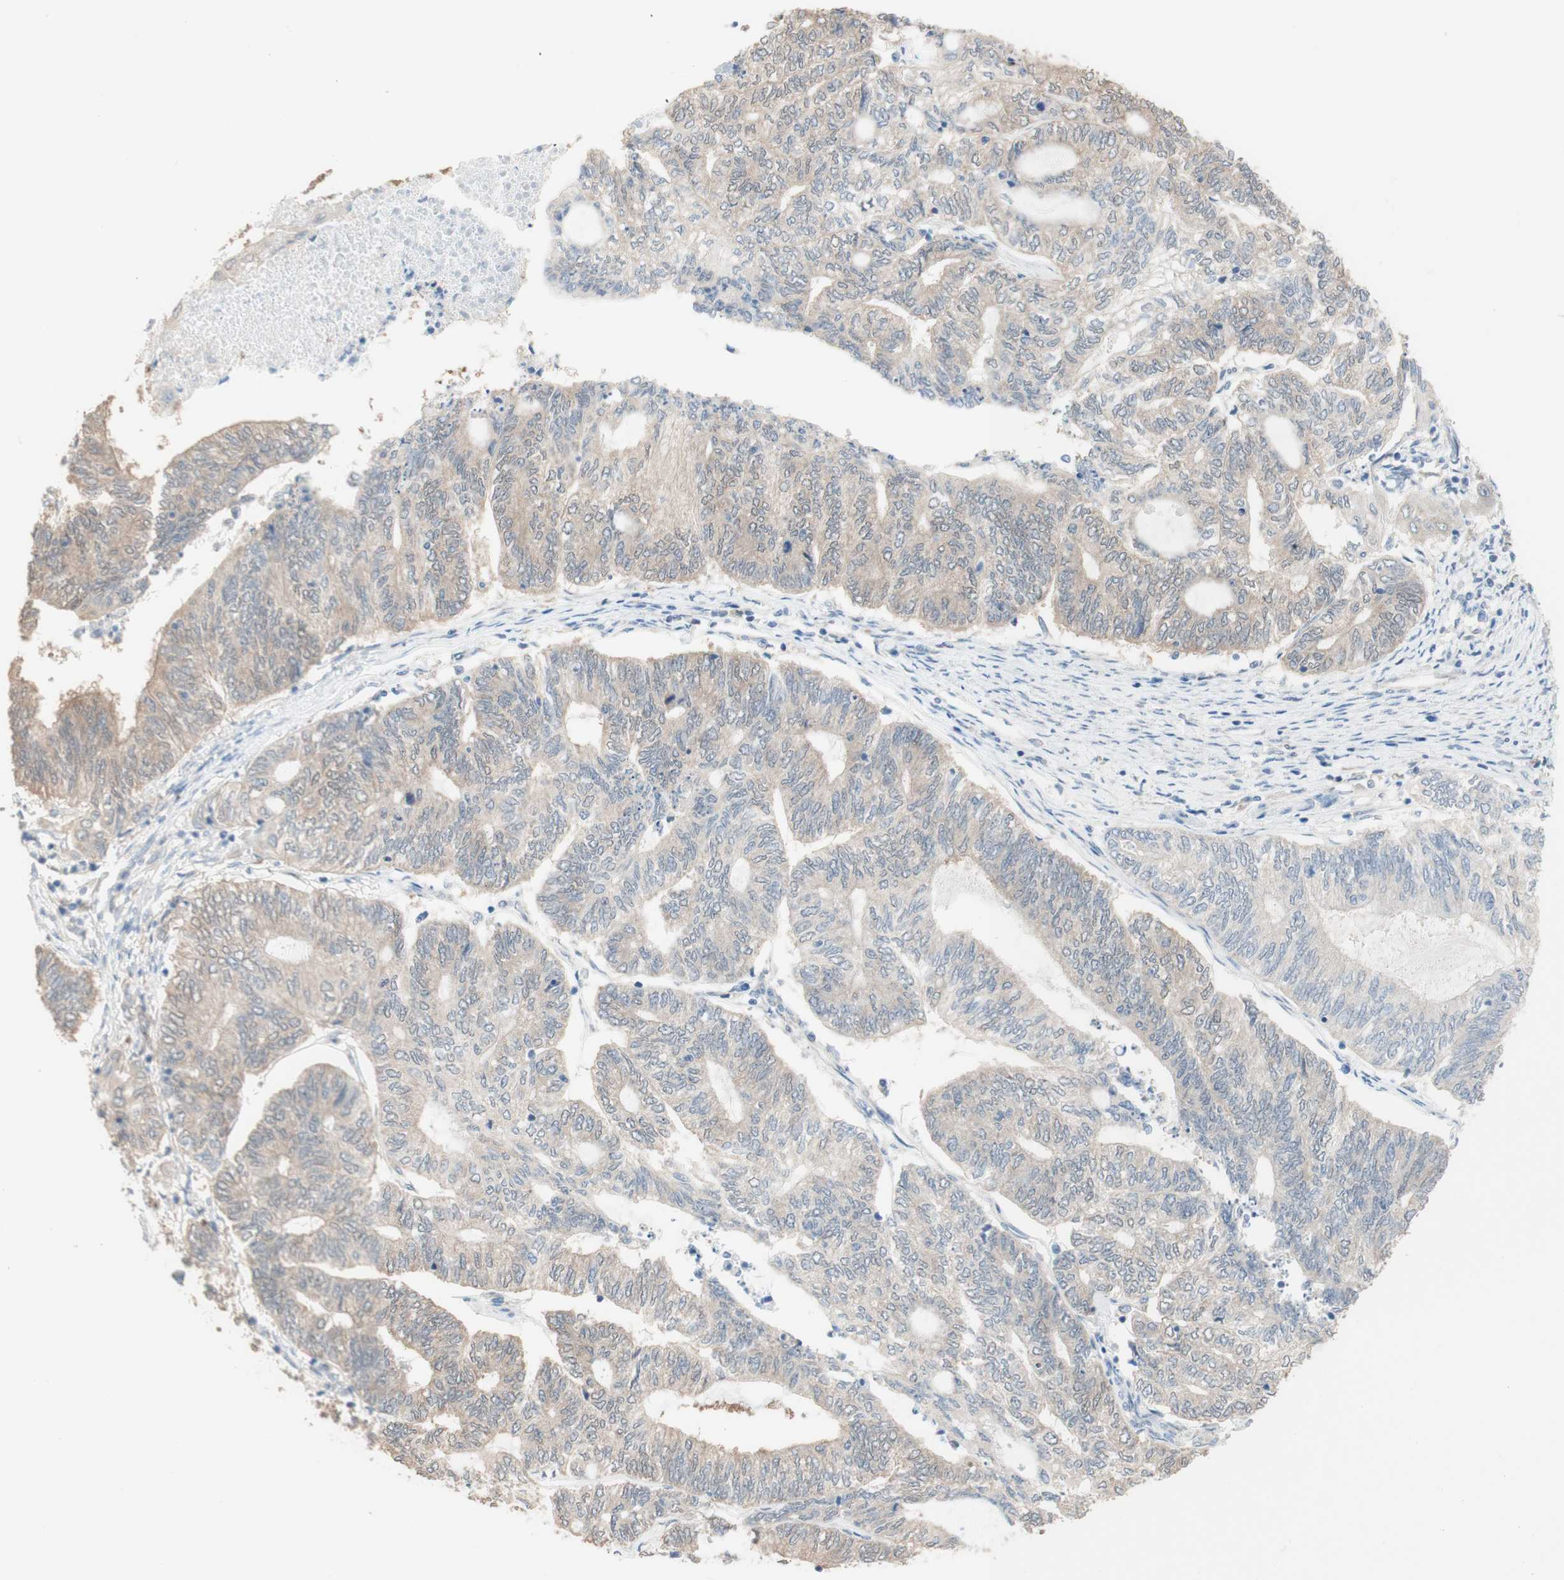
{"staining": {"intensity": "weak", "quantity": ">75%", "location": "cytoplasmic/membranous"}, "tissue": "endometrial cancer", "cell_type": "Tumor cells", "image_type": "cancer", "snomed": [{"axis": "morphology", "description": "Adenocarcinoma, NOS"}, {"axis": "topography", "description": "Uterus"}, {"axis": "topography", "description": "Endometrium"}], "caption": "Tumor cells demonstrate low levels of weak cytoplasmic/membranous positivity in approximately >75% of cells in adenocarcinoma (endometrial). (Stains: DAB in brown, nuclei in blue, Microscopy: brightfield microscopy at high magnification).", "gene": "COMT", "patient": {"sex": "female", "age": 70}}